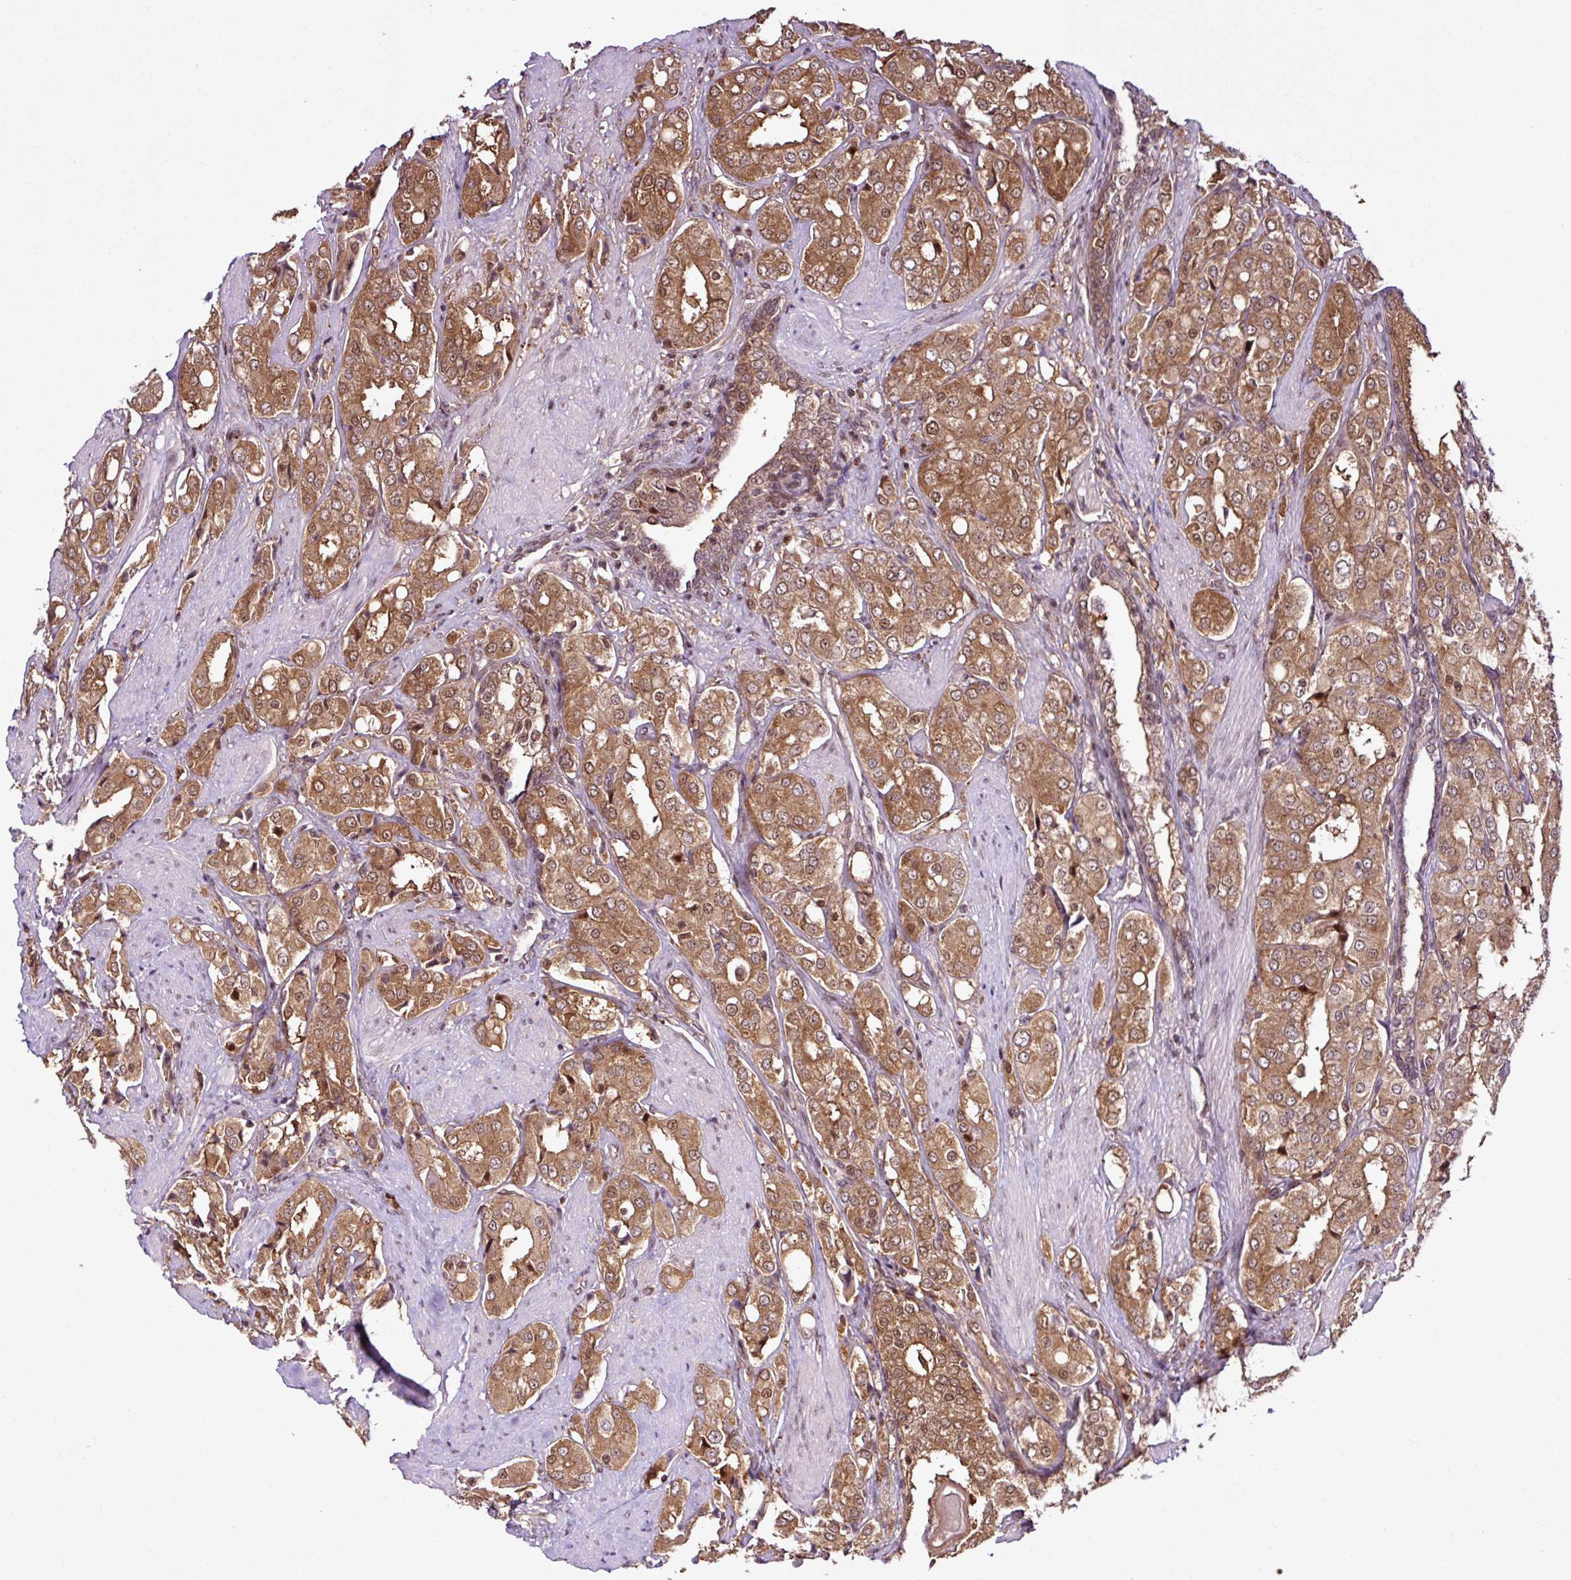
{"staining": {"intensity": "moderate", "quantity": ">75%", "location": "cytoplasmic/membranous,nuclear"}, "tissue": "prostate cancer", "cell_type": "Tumor cells", "image_type": "cancer", "snomed": [{"axis": "morphology", "description": "Adenocarcinoma, High grade"}, {"axis": "topography", "description": "Prostate"}], "caption": "Brown immunohistochemical staining in prostate high-grade adenocarcinoma displays moderate cytoplasmic/membranous and nuclear staining in approximately >75% of tumor cells.", "gene": "ITPKC", "patient": {"sex": "male", "age": 71}}